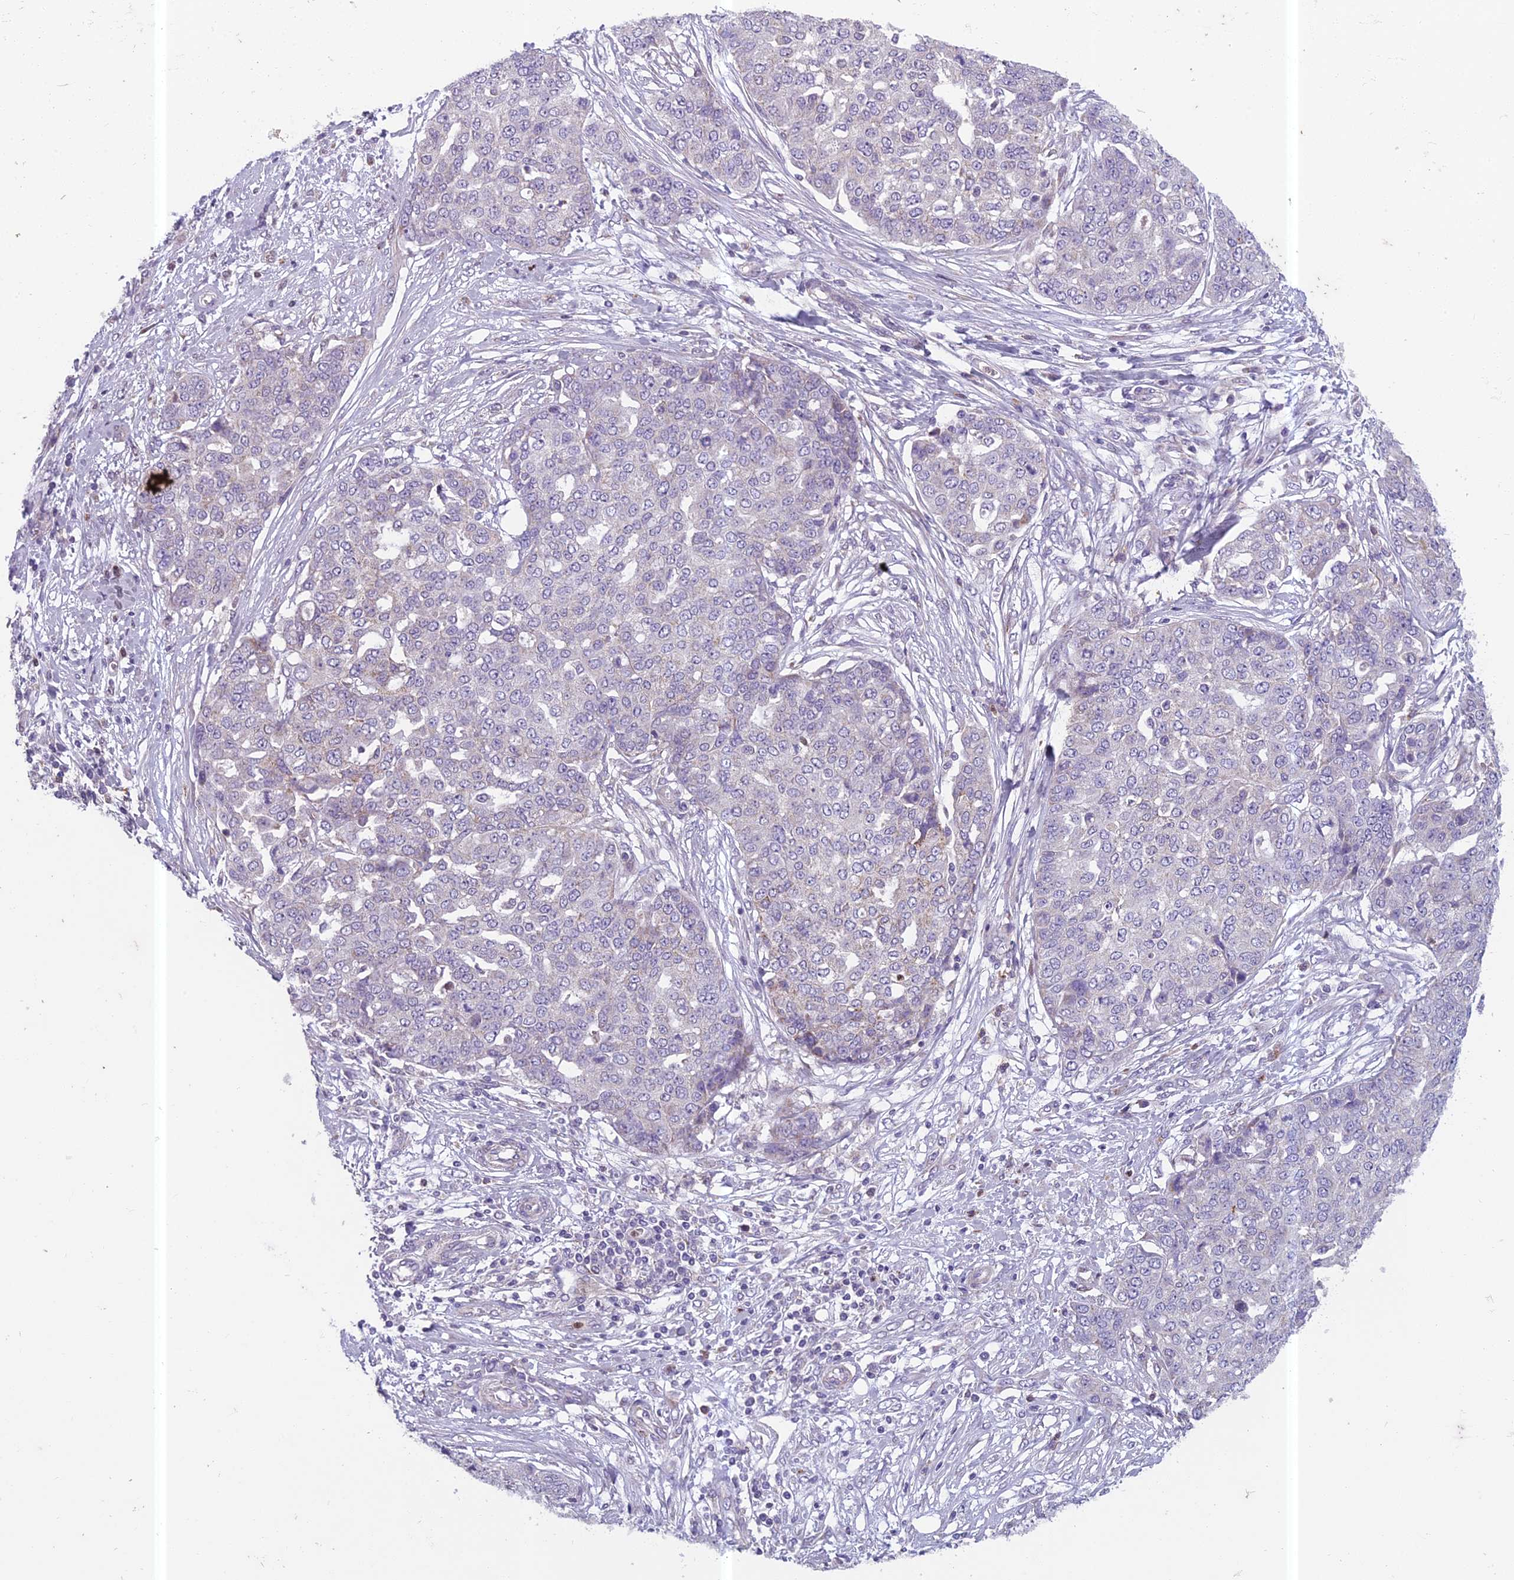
{"staining": {"intensity": "negative", "quantity": "none", "location": "none"}, "tissue": "ovarian cancer", "cell_type": "Tumor cells", "image_type": "cancer", "snomed": [{"axis": "morphology", "description": "Cystadenocarcinoma, serous, NOS"}, {"axis": "topography", "description": "Soft tissue"}, {"axis": "topography", "description": "Ovary"}], "caption": "Tumor cells show no significant staining in ovarian serous cystadenocarcinoma.", "gene": "ENSG00000188897", "patient": {"sex": "female", "age": 57}}